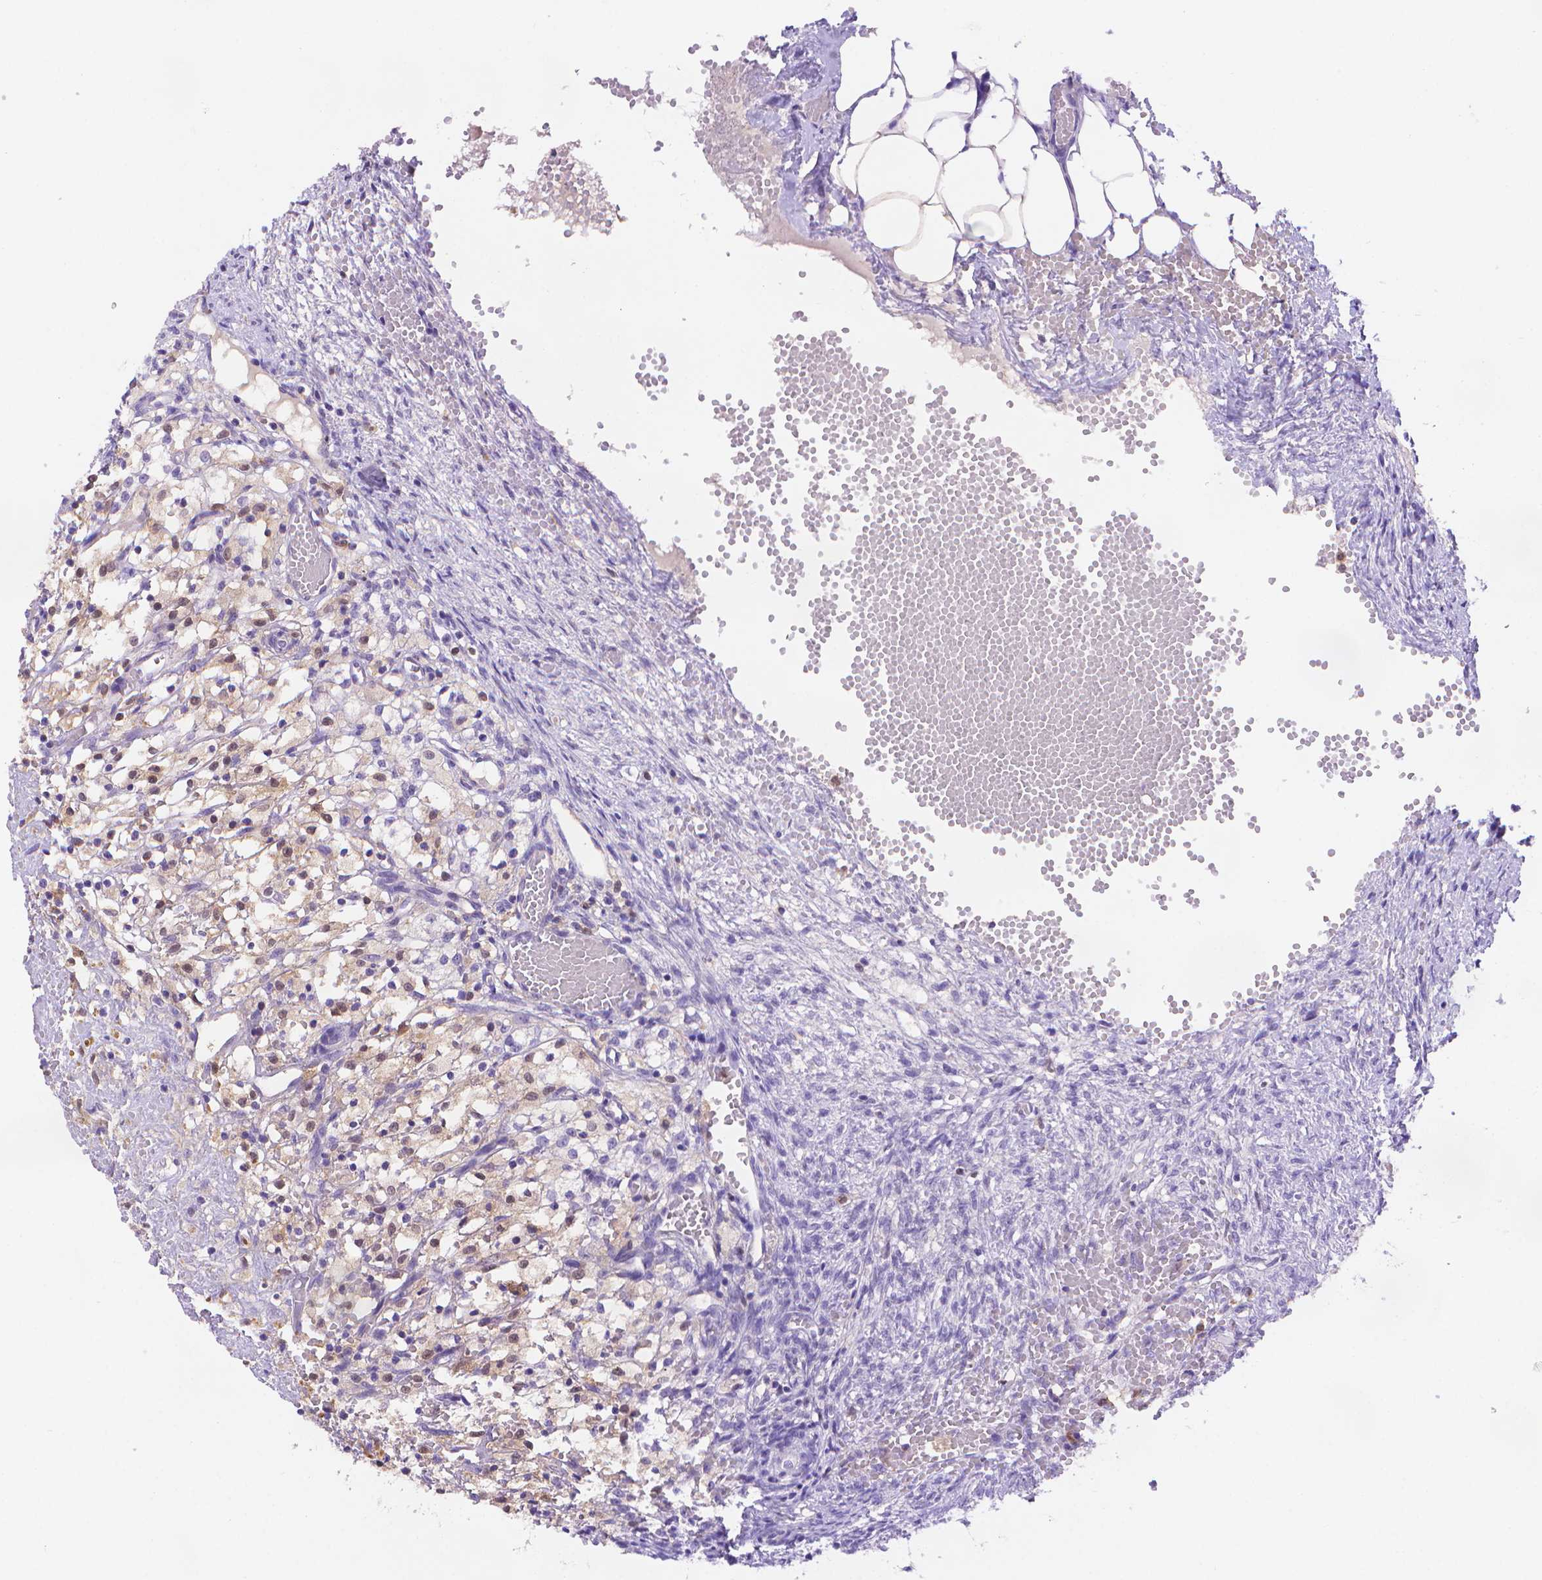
{"staining": {"intensity": "negative", "quantity": "none", "location": "none"}, "tissue": "ovary", "cell_type": "Follicle cells", "image_type": "normal", "snomed": [{"axis": "morphology", "description": "Normal tissue, NOS"}, {"axis": "topography", "description": "Ovary"}], "caption": "An image of ovary stained for a protein shows no brown staining in follicle cells. (DAB (3,3'-diaminobenzidine) immunohistochemistry with hematoxylin counter stain).", "gene": "FGD2", "patient": {"sex": "female", "age": 46}}